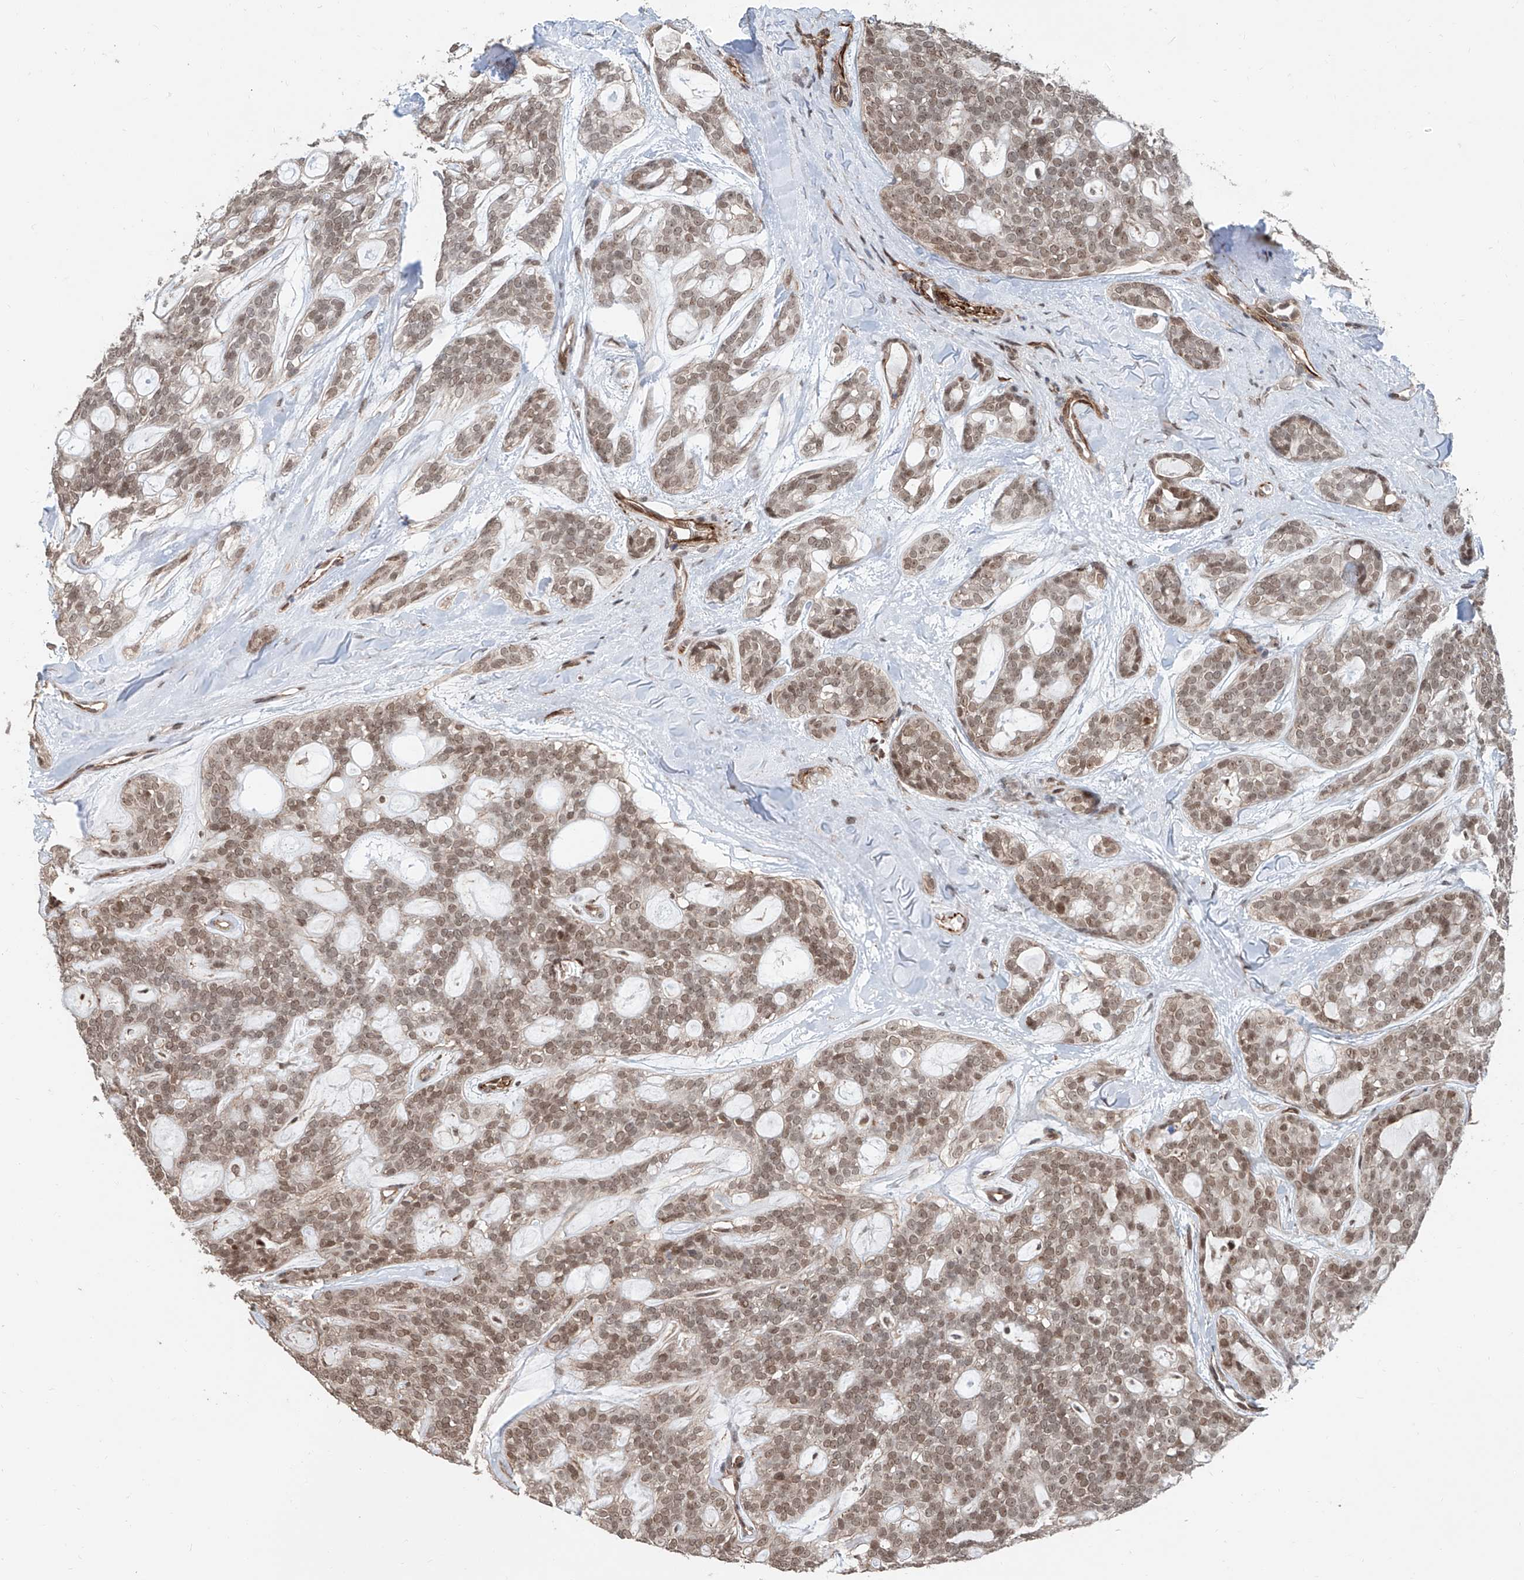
{"staining": {"intensity": "moderate", "quantity": ">75%", "location": "nuclear"}, "tissue": "head and neck cancer", "cell_type": "Tumor cells", "image_type": "cancer", "snomed": [{"axis": "morphology", "description": "Adenocarcinoma, NOS"}, {"axis": "topography", "description": "Head-Neck"}], "caption": "IHC of adenocarcinoma (head and neck) exhibits medium levels of moderate nuclear expression in approximately >75% of tumor cells.", "gene": "SDE2", "patient": {"sex": "male", "age": 66}}